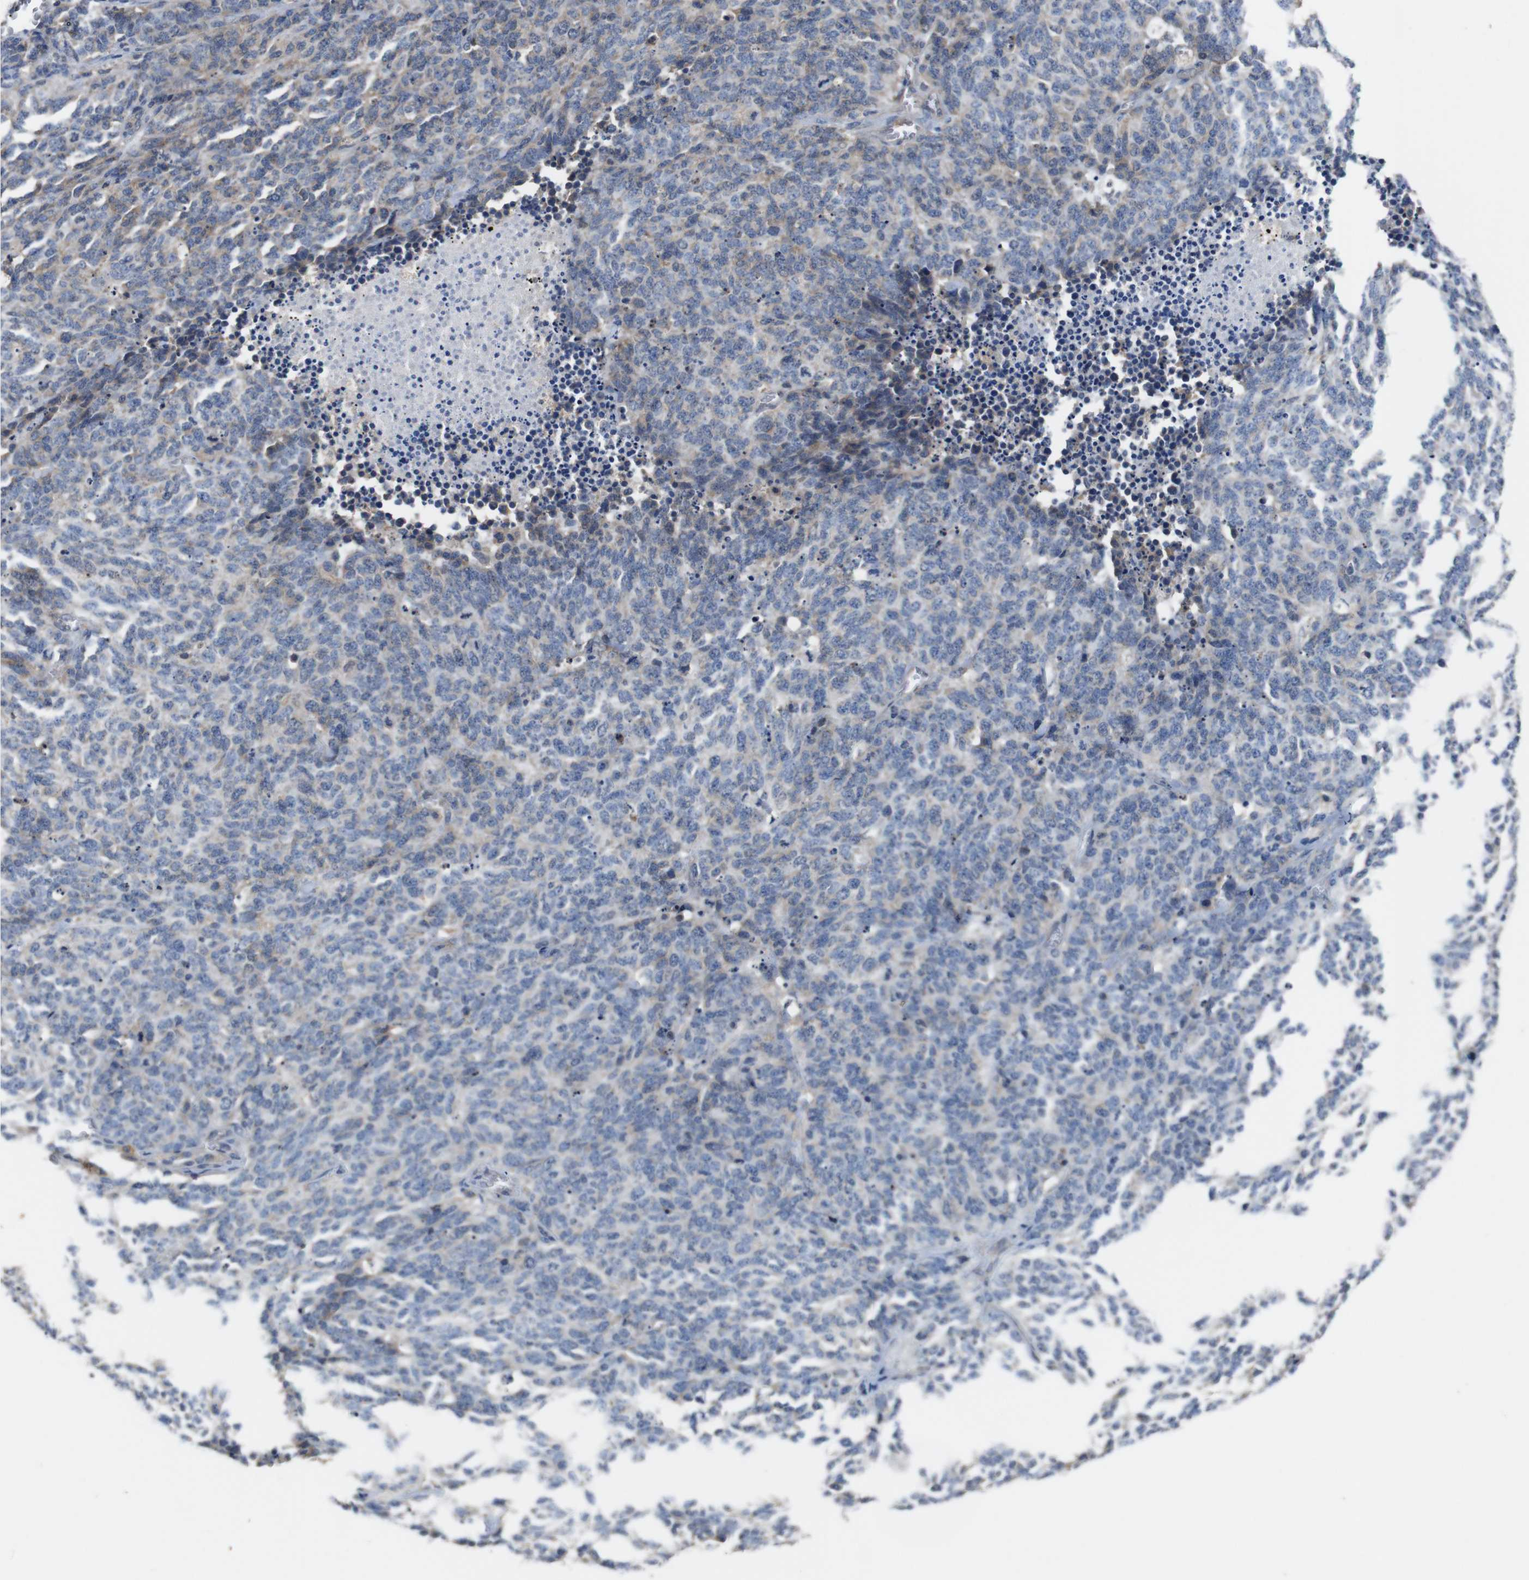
{"staining": {"intensity": "negative", "quantity": "none", "location": "none"}, "tissue": "lung cancer", "cell_type": "Tumor cells", "image_type": "cancer", "snomed": [{"axis": "morphology", "description": "Neoplasm, malignant, NOS"}, {"axis": "topography", "description": "Lung"}], "caption": "Image shows no significant protein positivity in tumor cells of neoplasm (malignant) (lung). (DAB IHC, high magnification).", "gene": "GLIPR1", "patient": {"sex": "female", "age": 58}}